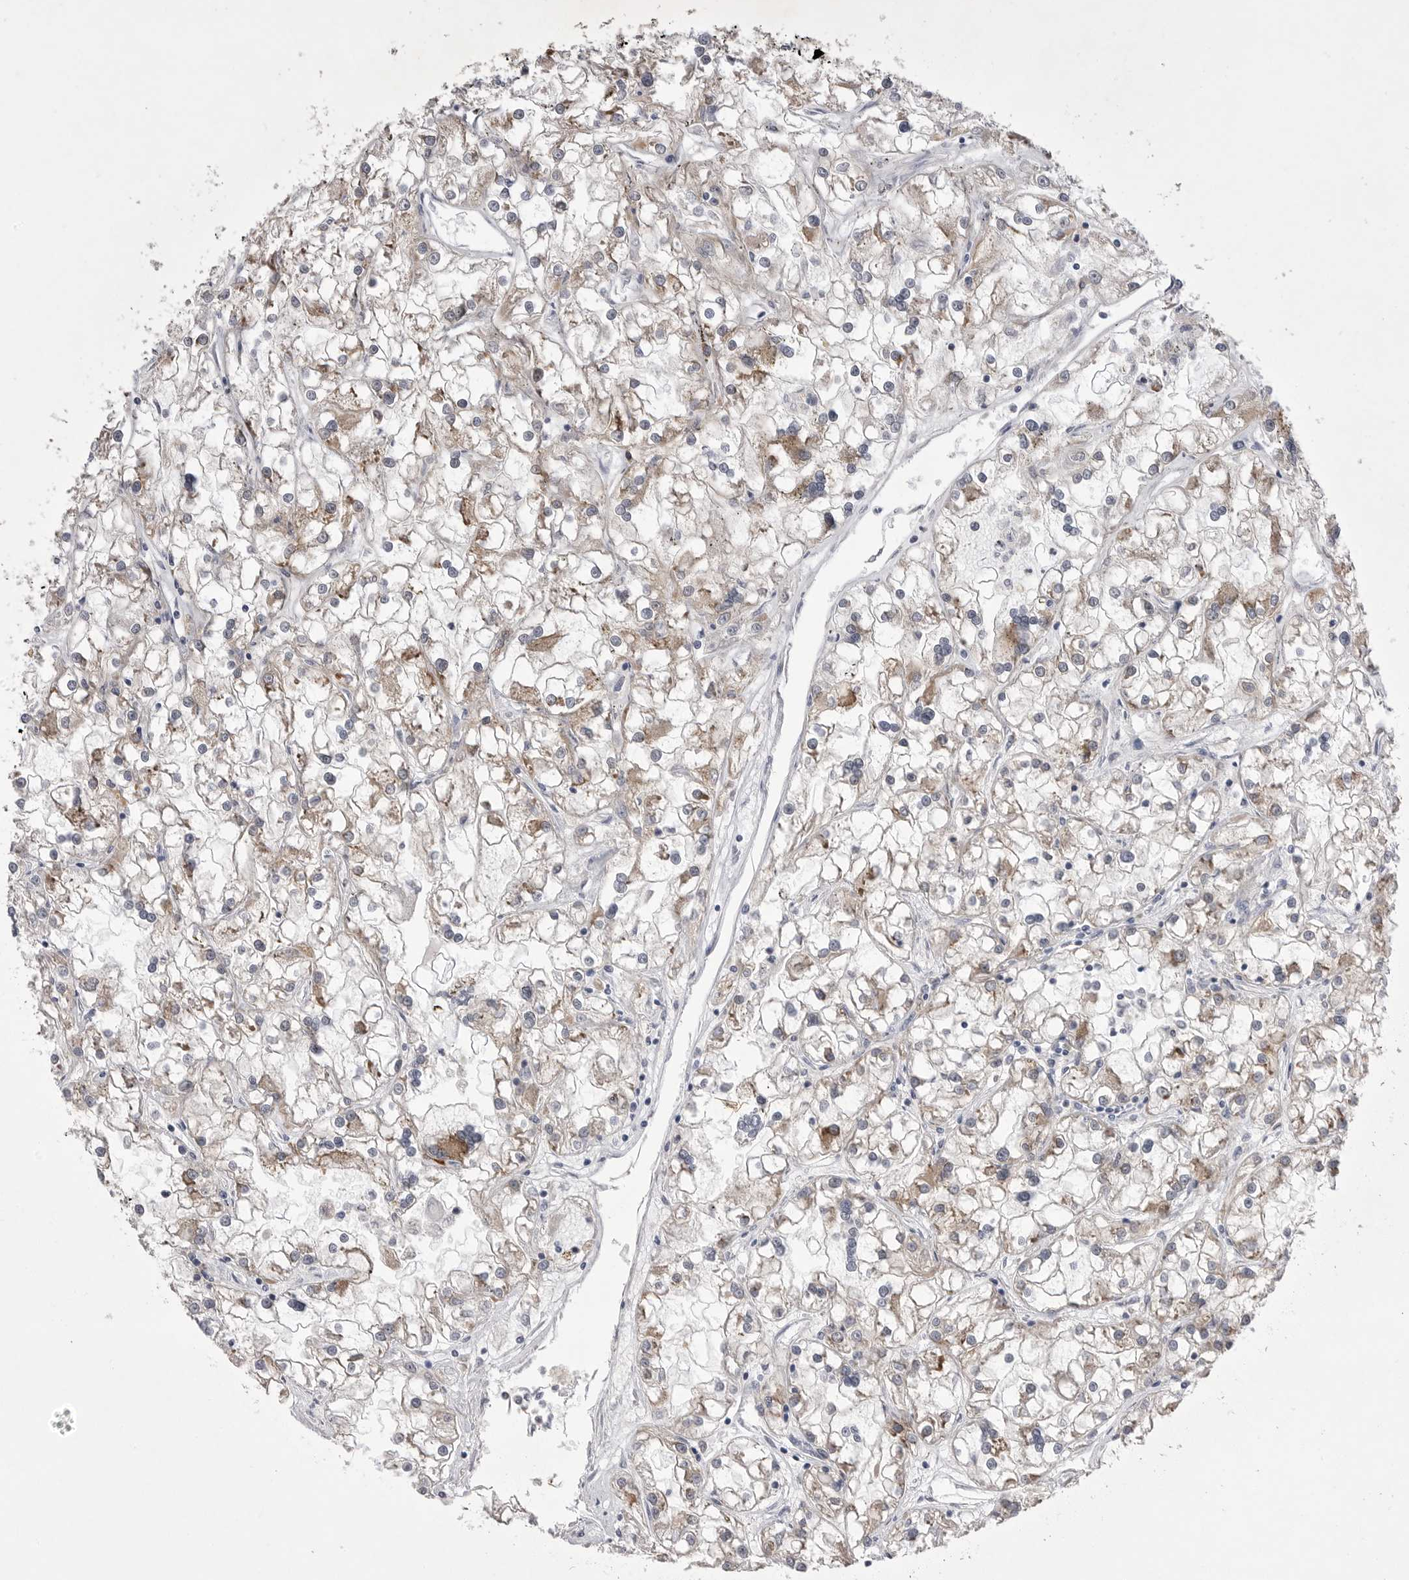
{"staining": {"intensity": "weak", "quantity": "25%-75%", "location": "cytoplasmic/membranous"}, "tissue": "renal cancer", "cell_type": "Tumor cells", "image_type": "cancer", "snomed": [{"axis": "morphology", "description": "Adenocarcinoma, NOS"}, {"axis": "topography", "description": "Kidney"}], "caption": "Tumor cells show low levels of weak cytoplasmic/membranous expression in about 25%-75% of cells in human renal cancer (adenocarcinoma).", "gene": "VAC14", "patient": {"sex": "female", "age": 52}}